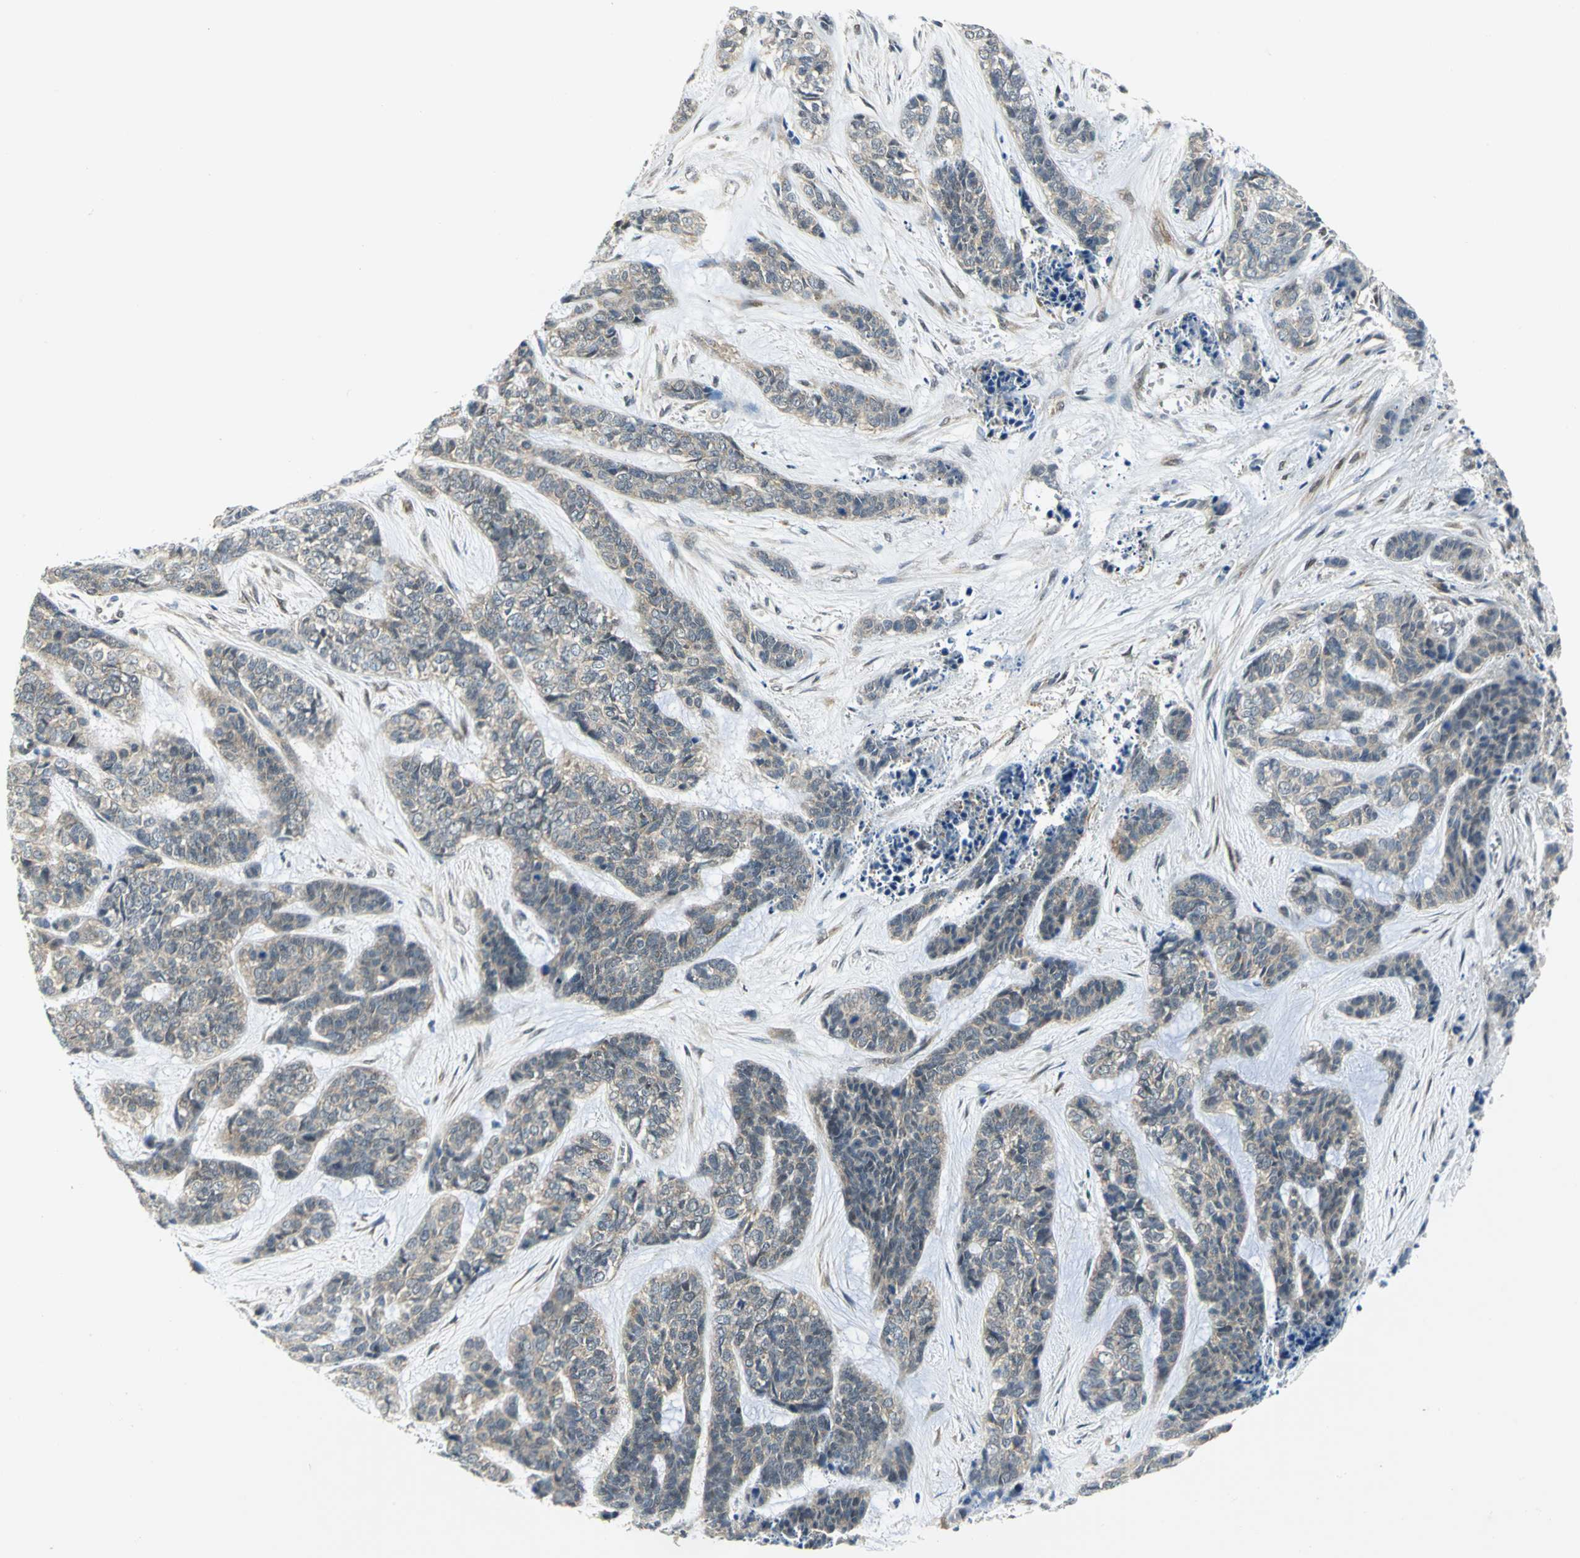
{"staining": {"intensity": "weak", "quantity": "25%-75%", "location": "cytoplasmic/membranous"}, "tissue": "skin cancer", "cell_type": "Tumor cells", "image_type": "cancer", "snomed": [{"axis": "morphology", "description": "Basal cell carcinoma"}, {"axis": "topography", "description": "Skin"}], "caption": "The image shows immunohistochemical staining of skin basal cell carcinoma. There is weak cytoplasmic/membranous positivity is seen in about 25%-75% of tumor cells. (DAB IHC with brightfield microscopy, high magnification).", "gene": "PGM3", "patient": {"sex": "female", "age": 64}}